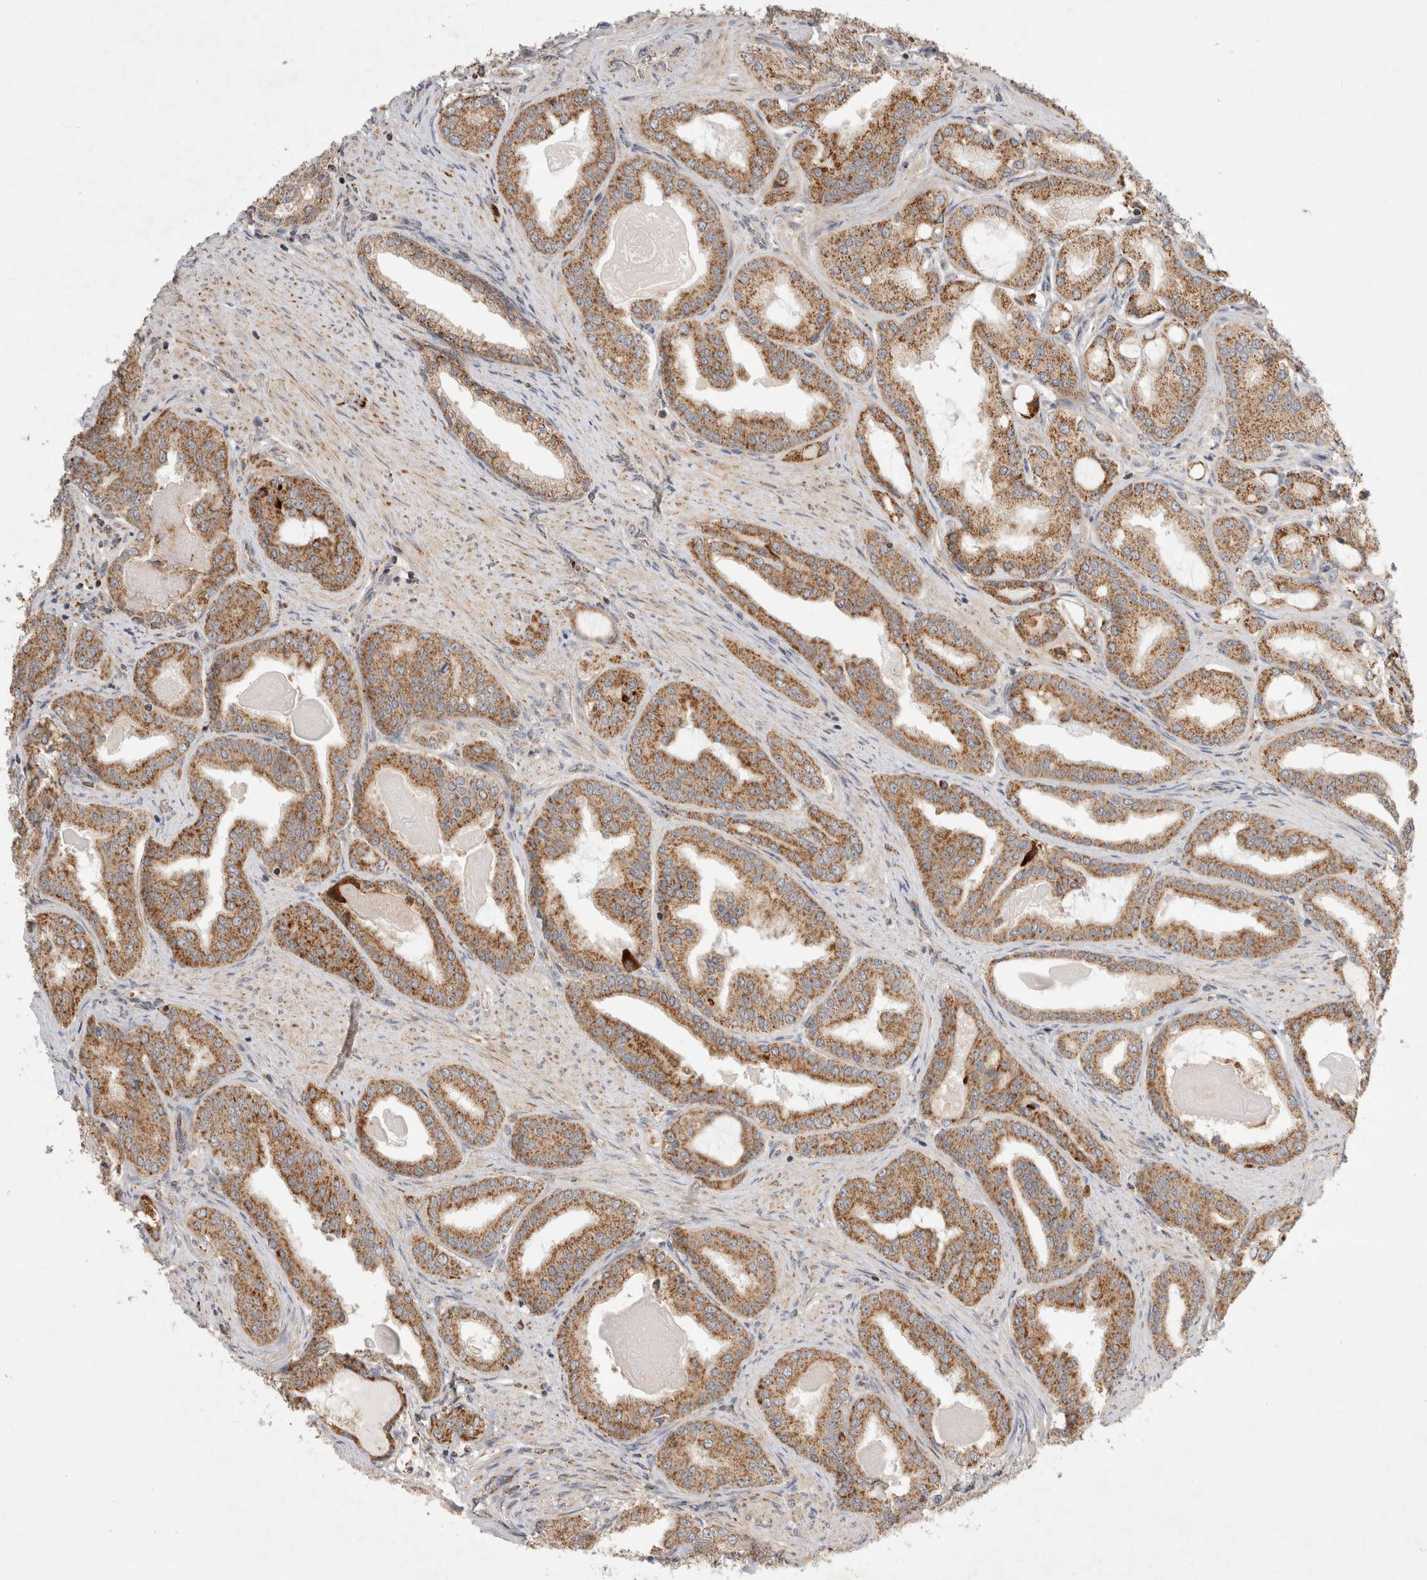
{"staining": {"intensity": "moderate", "quantity": ">75%", "location": "cytoplasmic/membranous"}, "tissue": "prostate cancer", "cell_type": "Tumor cells", "image_type": "cancer", "snomed": [{"axis": "morphology", "description": "Adenocarcinoma, High grade"}, {"axis": "topography", "description": "Prostate"}], "caption": "The photomicrograph demonstrates immunohistochemical staining of prostate cancer (adenocarcinoma (high-grade)). There is moderate cytoplasmic/membranous staining is appreciated in approximately >75% of tumor cells. The protein is shown in brown color, while the nuclei are stained blue.", "gene": "HROB", "patient": {"sex": "male", "age": 60}}